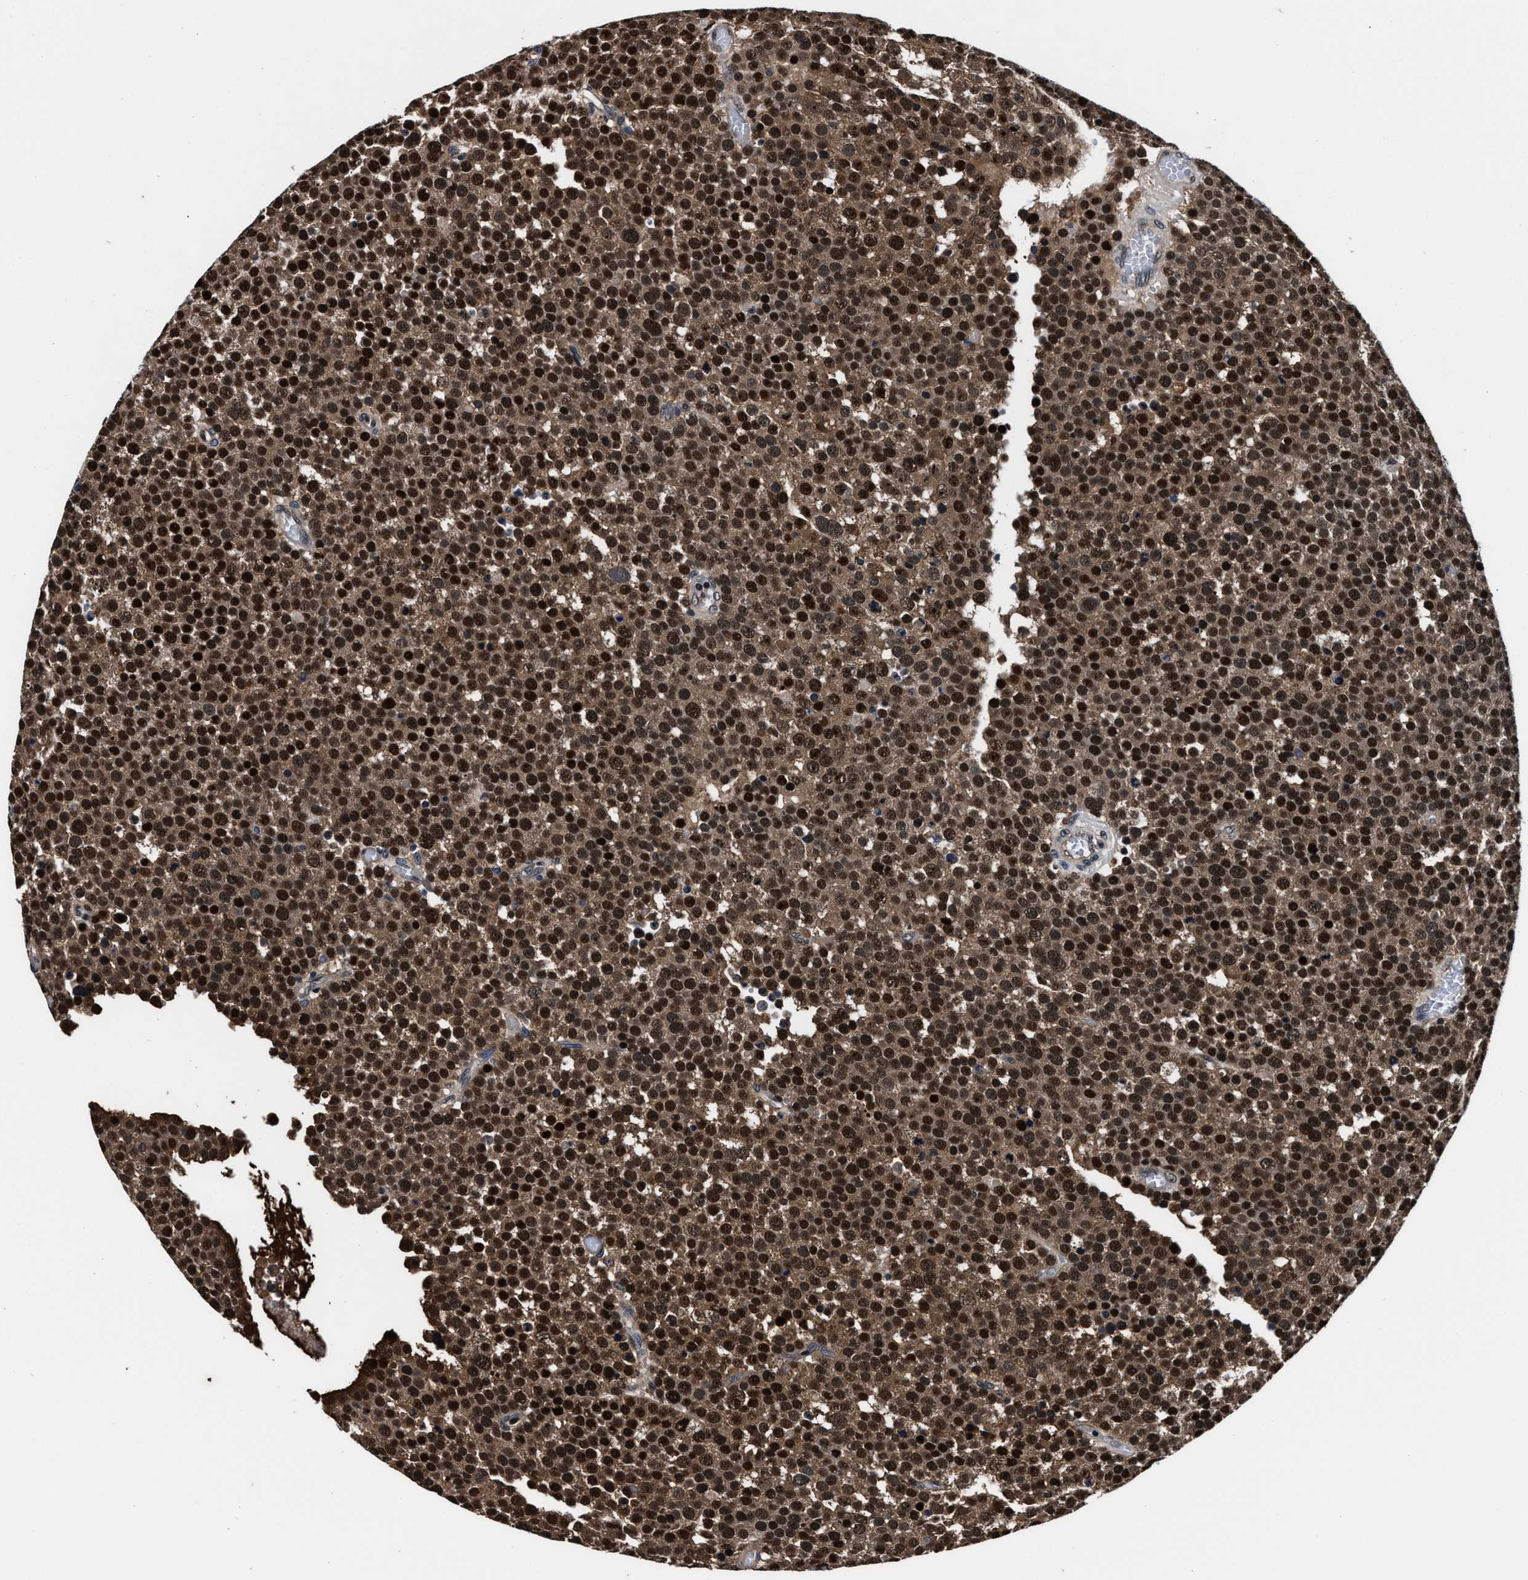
{"staining": {"intensity": "strong", "quantity": ">75%", "location": "cytoplasmic/membranous,nuclear"}, "tissue": "testis cancer", "cell_type": "Tumor cells", "image_type": "cancer", "snomed": [{"axis": "morphology", "description": "Normal tissue, NOS"}, {"axis": "morphology", "description": "Seminoma, NOS"}, {"axis": "topography", "description": "Testis"}], "caption": "Immunohistochemistry (IHC) of seminoma (testis) reveals high levels of strong cytoplasmic/membranous and nuclear positivity in about >75% of tumor cells. The staining was performed using DAB to visualize the protein expression in brown, while the nuclei were stained in blue with hematoxylin (Magnification: 20x).", "gene": "USP16", "patient": {"sex": "male", "age": 71}}